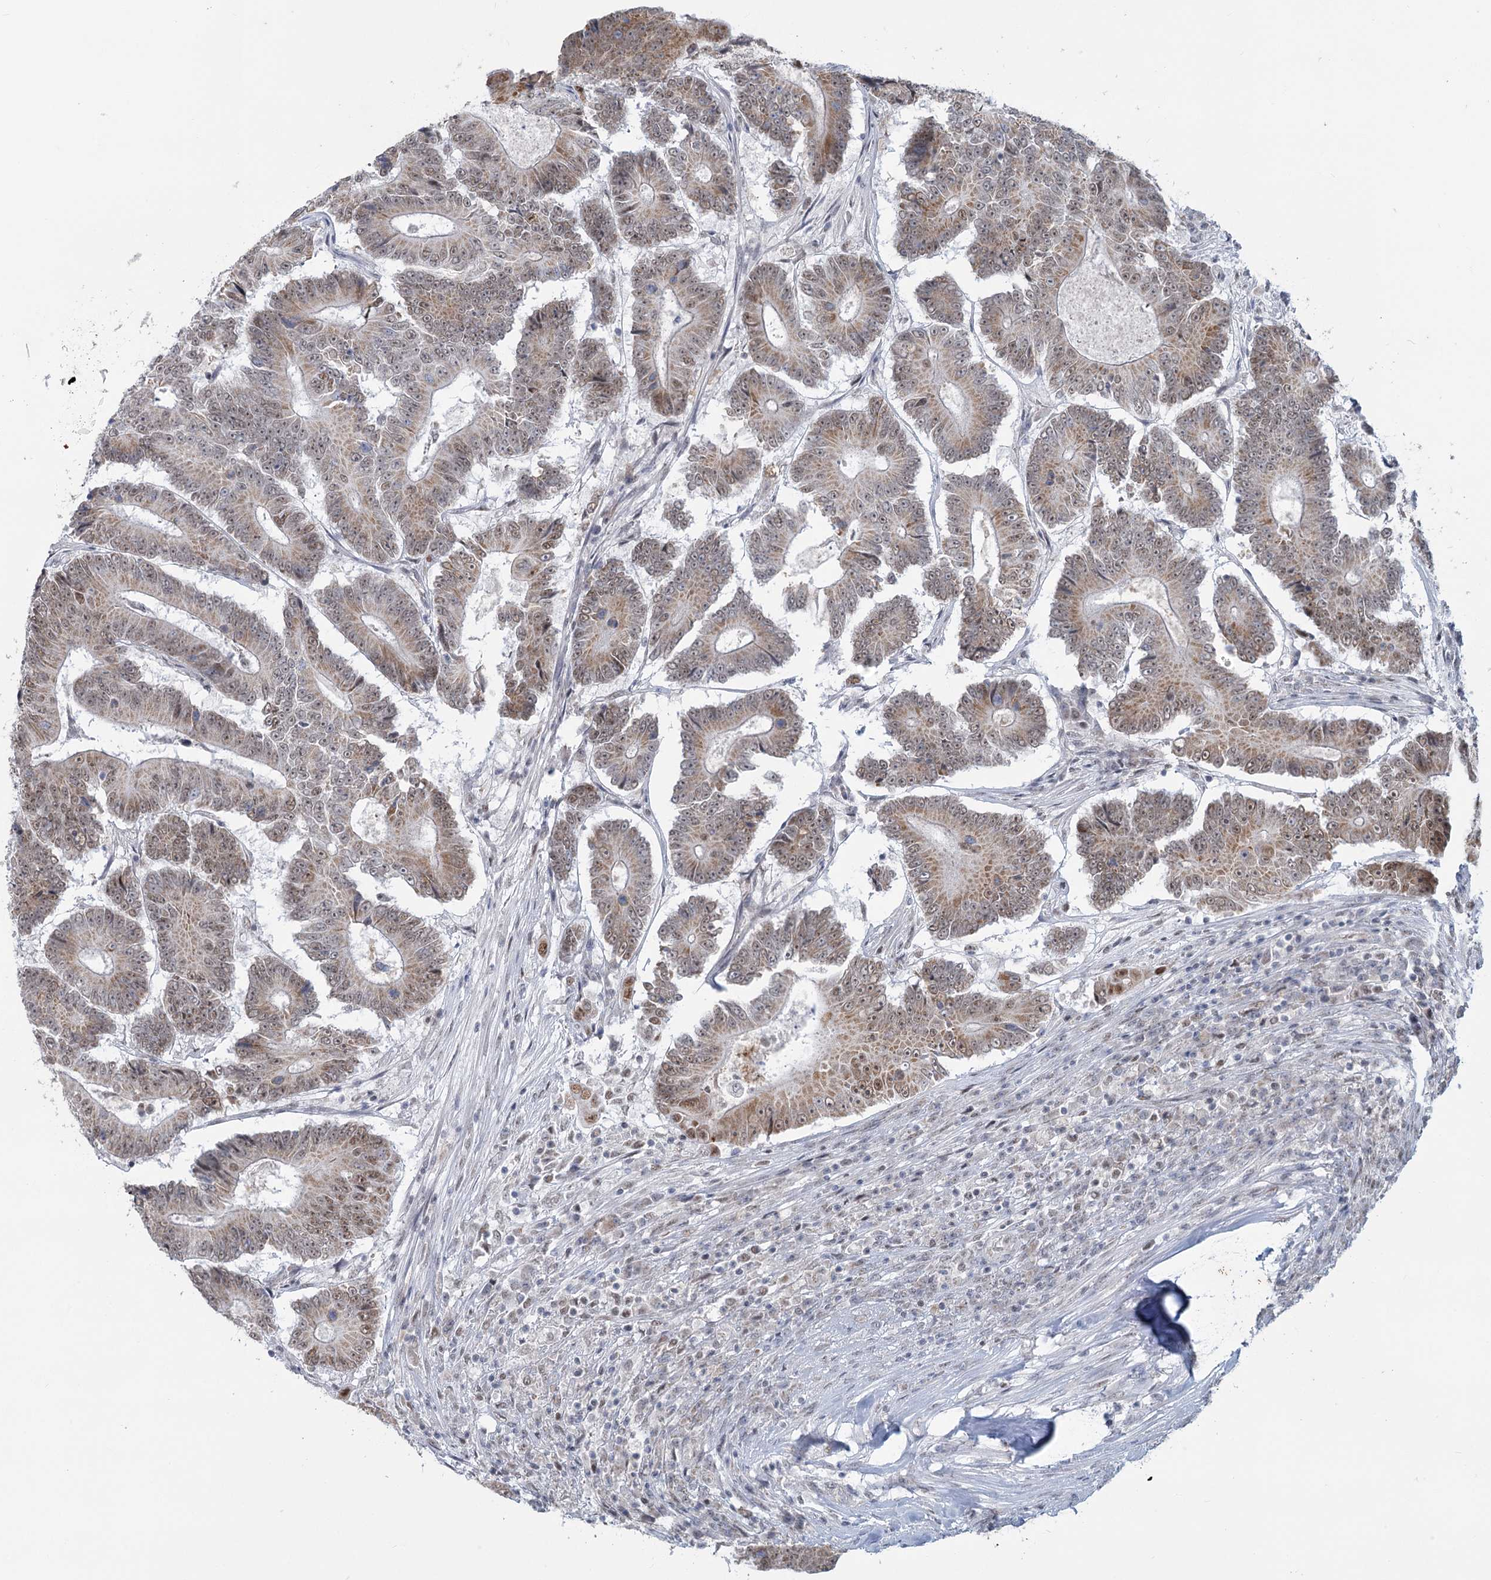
{"staining": {"intensity": "moderate", "quantity": ">75%", "location": "cytoplasmic/membranous,nuclear"}, "tissue": "colorectal cancer", "cell_type": "Tumor cells", "image_type": "cancer", "snomed": [{"axis": "morphology", "description": "Adenocarcinoma, NOS"}, {"axis": "topography", "description": "Colon"}], "caption": "Protein analysis of colorectal cancer (adenocarcinoma) tissue displays moderate cytoplasmic/membranous and nuclear positivity in approximately >75% of tumor cells.", "gene": "MTG1", "patient": {"sex": "male", "age": 83}}